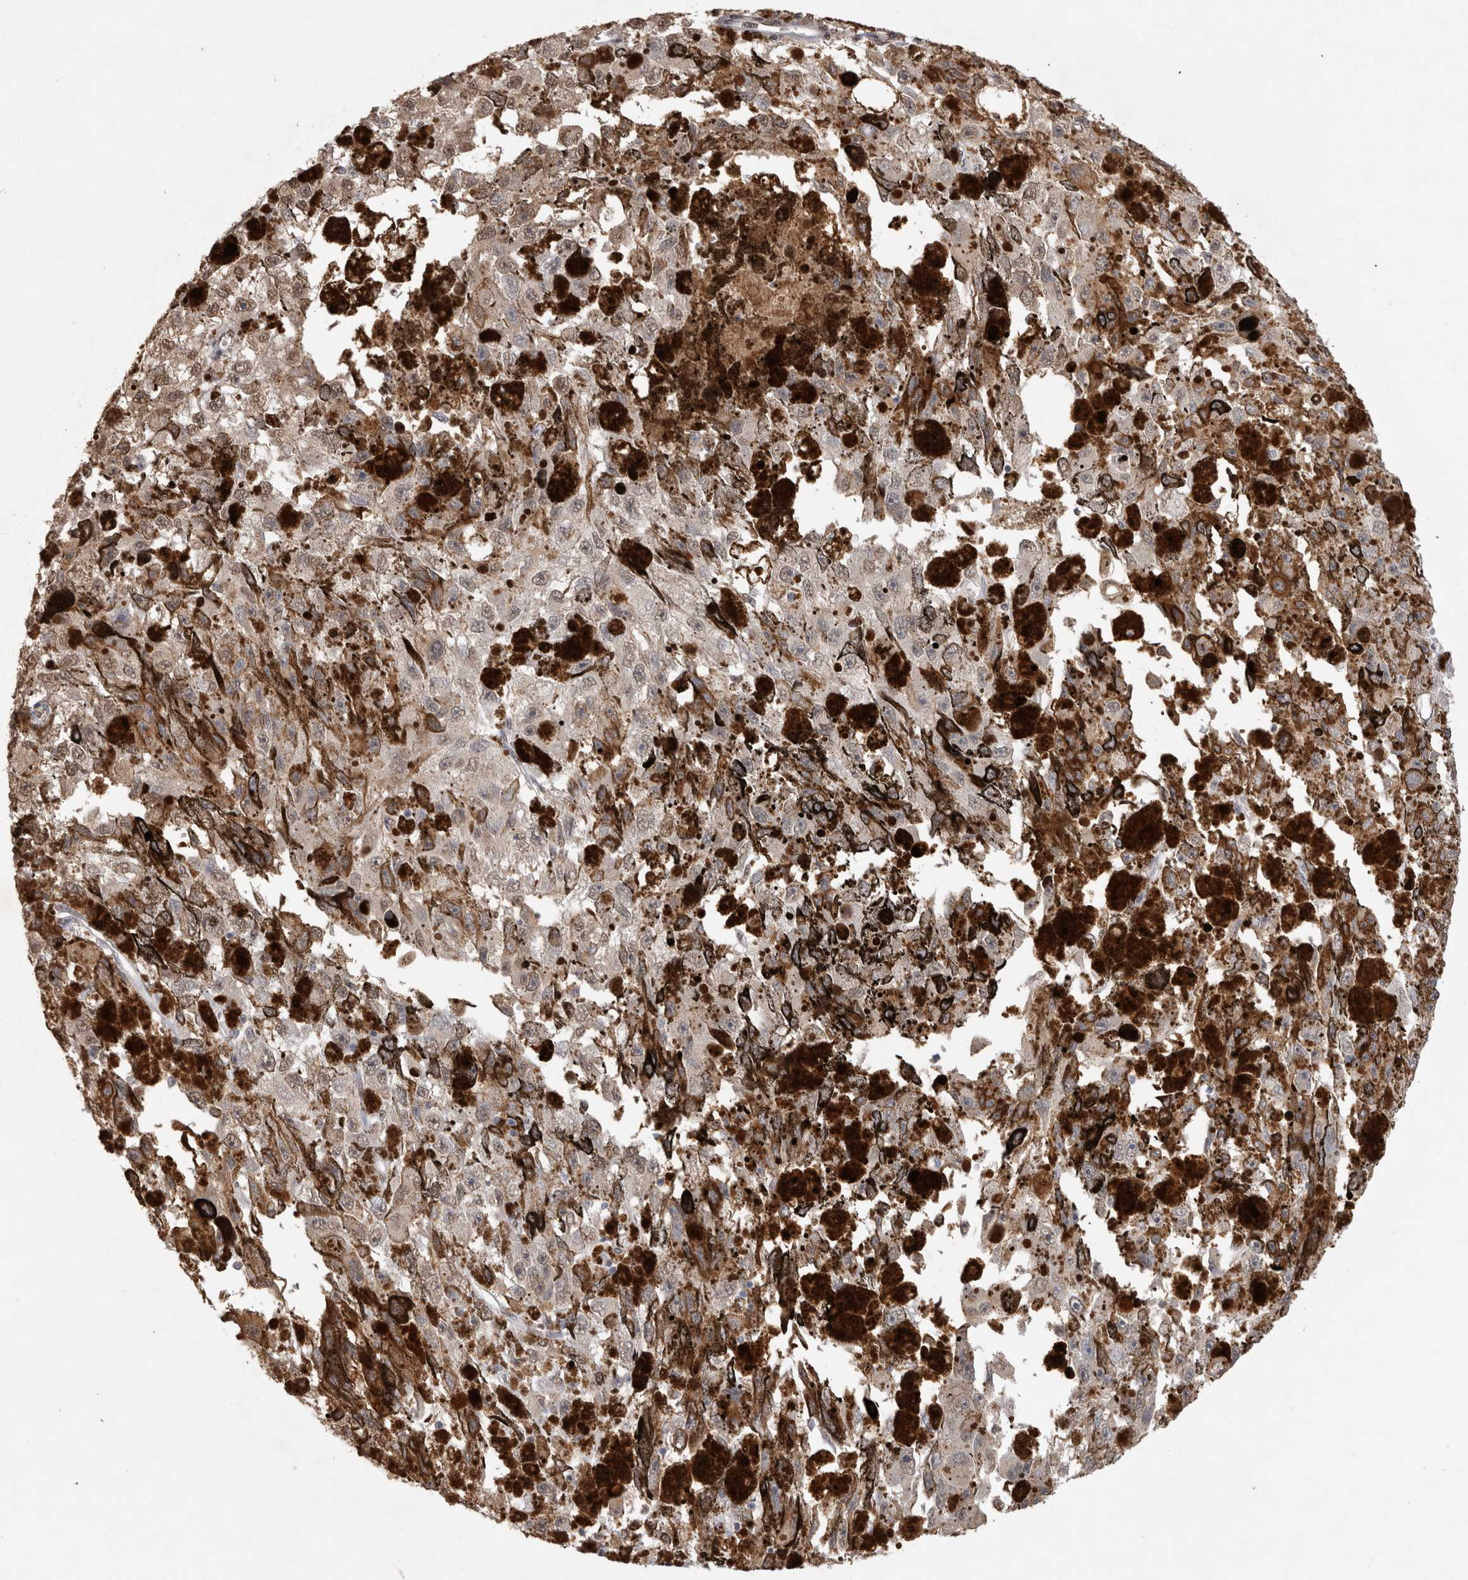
{"staining": {"intensity": "weak", "quantity": "25%-75%", "location": "cytoplasmic/membranous,nuclear"}, "tissue": "melanoma", "cell_type": "Tumor cells", "image_type": "cancer", "snomed": [{"axis": "morphology", "description": "Malignant melanoma, NOS"}, {"axis": "topography", "description": "Skin"}], "caption": "This is a histology image of immunohistochemistry staining of melanoma, which shows weak positivity in the cytoplasmic/membranous and nuclear of tumor cells.", "gene": "MLX", "patient": {"sex": "female", "age": 104}}